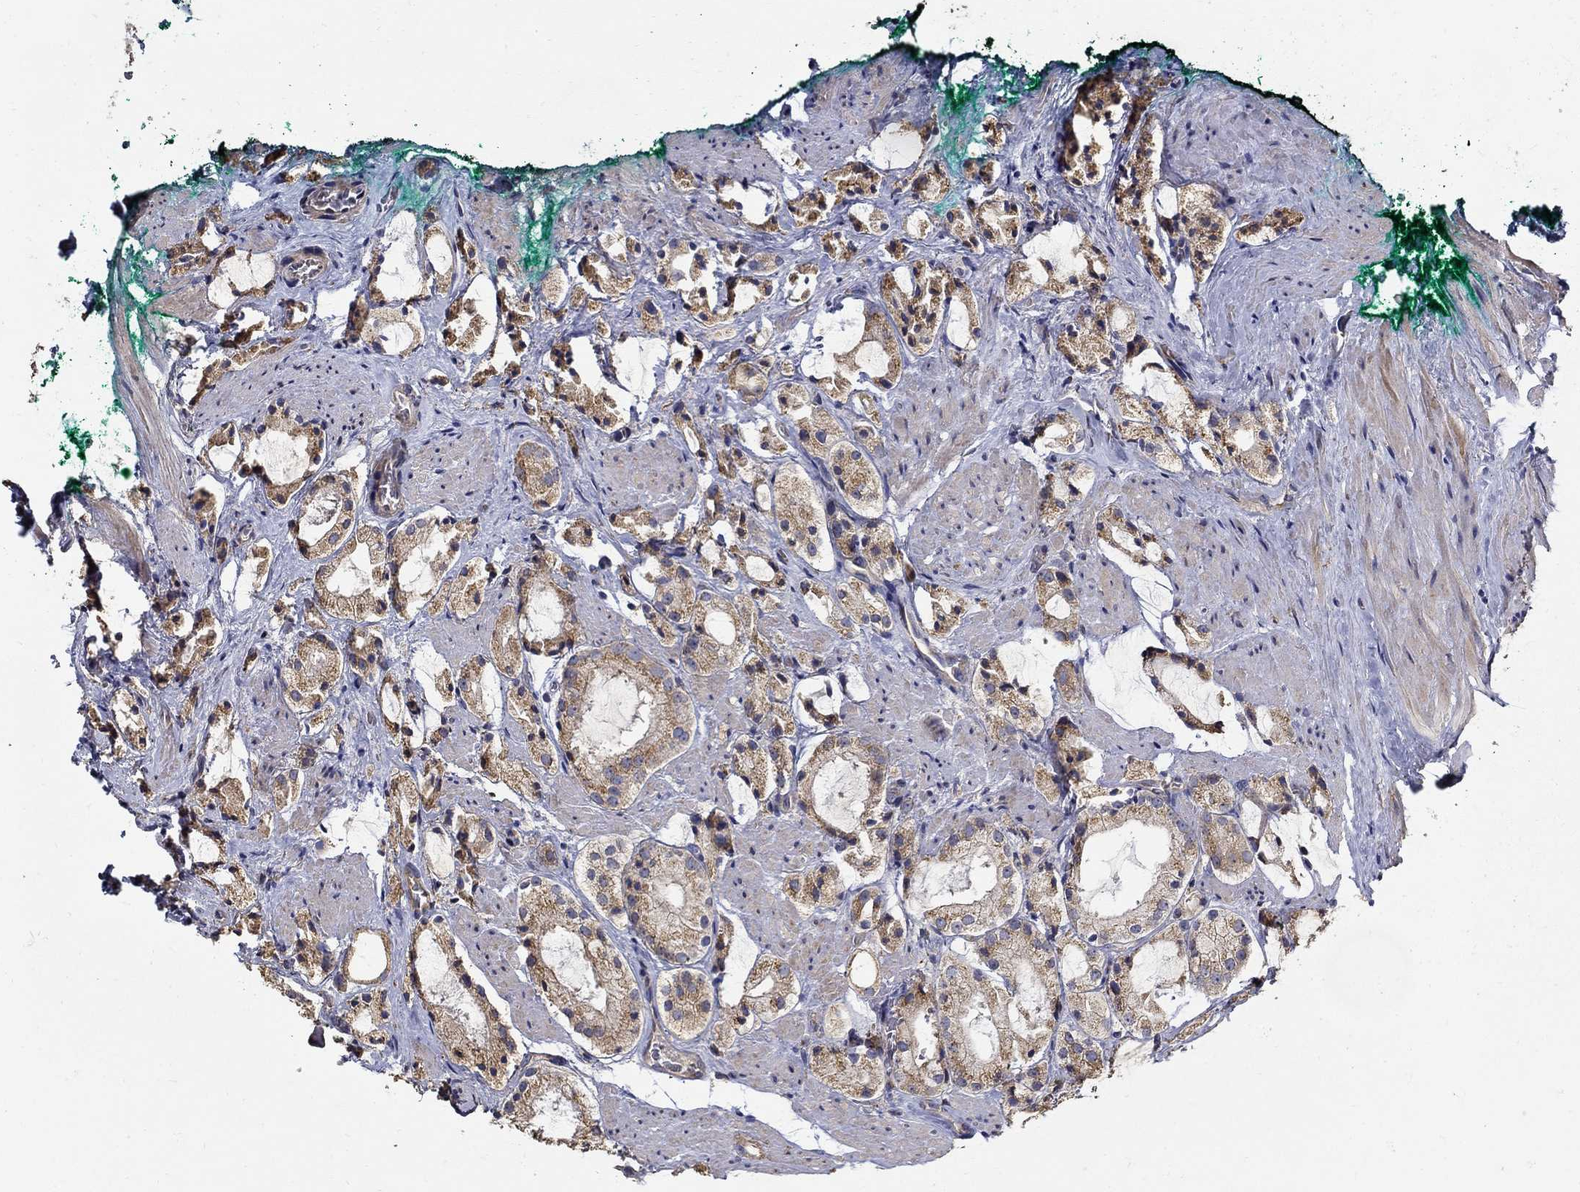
{"staining": {"intensity": "moderate", "quantity": ">75%", "location": "cytoplasmic/membranous"}, "tissue": "prostate cancer", "cell_type": "Tumor cells", "image_type": "cancer", "snomed": [{"axis": "morphology", "description": "Adenocarcinoma, NOS"}, {"axis": "morphology", "description": "Adenocarcinoma, High grade"}, {"axis": "topography", "description": "Prostate"}], "caption": "This image displays prostate cancer (adenocarcinoma) stained with immunohistochemistry to label a protein in brown. The cytoplasmic/membranous of tumor cells show moderate positivity for the protein. Nuclei are counter-stained blue.", "gene": "EMILIN3", "patient": {"sex": "male", "age": 64}}